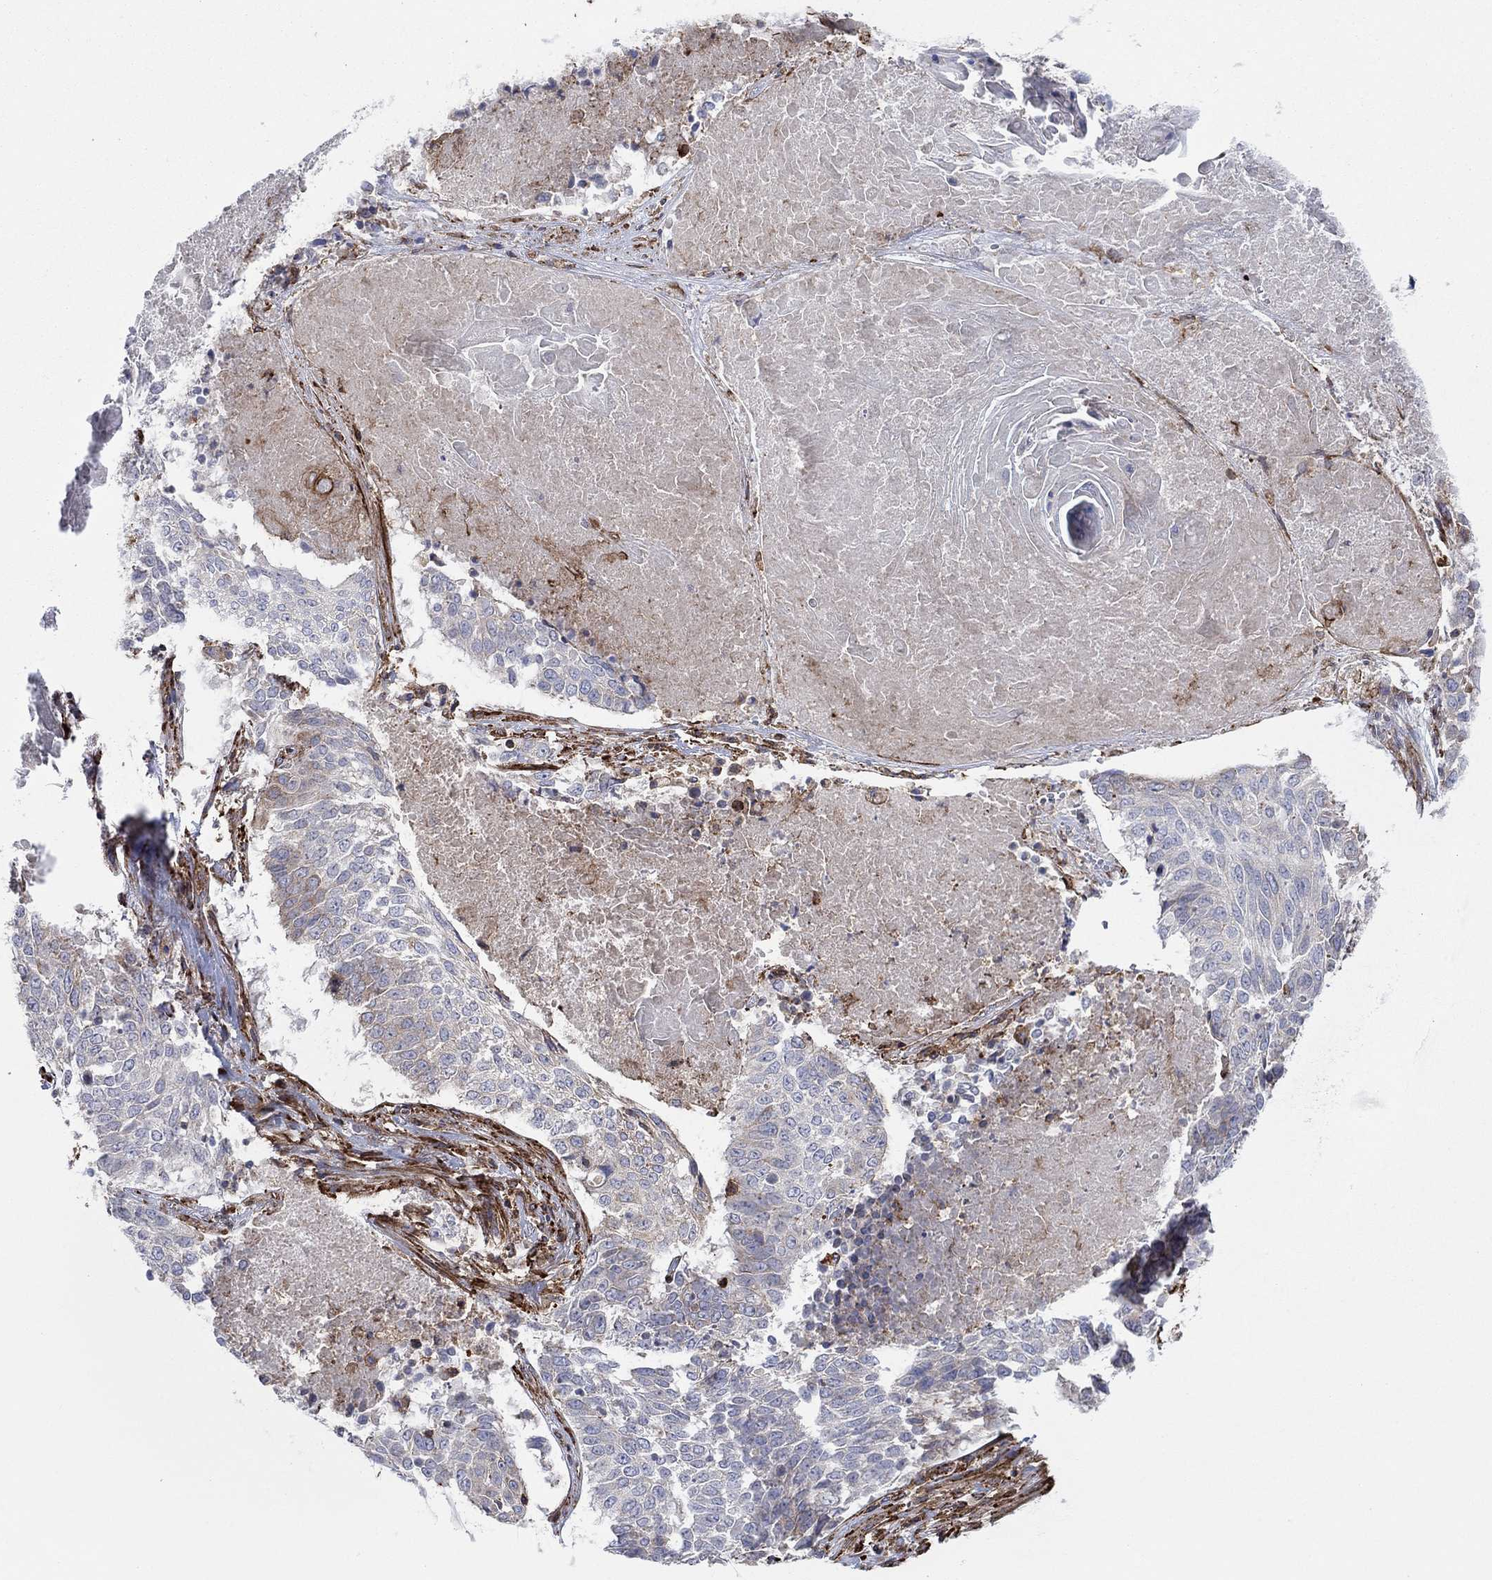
{"staining": {"intensity": "negative", "quantity": "none", "location": "none"}, "tissue": "lung cancer", "cell_type": "Tumor cells", "image_type": "cancer", "snomed": [{"axis": "morphology", "description": "Squamous cell carcinoma, NOS"}, {"axis": "topography", "description": "Lung"}], "caption": "IHC histopathology image of neoplastic tissue: lung cancer (squamous cell carcinoma) stained with DAB (3,3'-diaminobenzidine) exhibits no significant protein expression in tumor cells. Brightfield microscopy of IHC stained with DAB (3,3'-diaminobenzidine) (brown) and hematoxylin (blue), captured at high magnification.", "gene": "PAG1", "patient": {"sex": "male", "age": 64}}